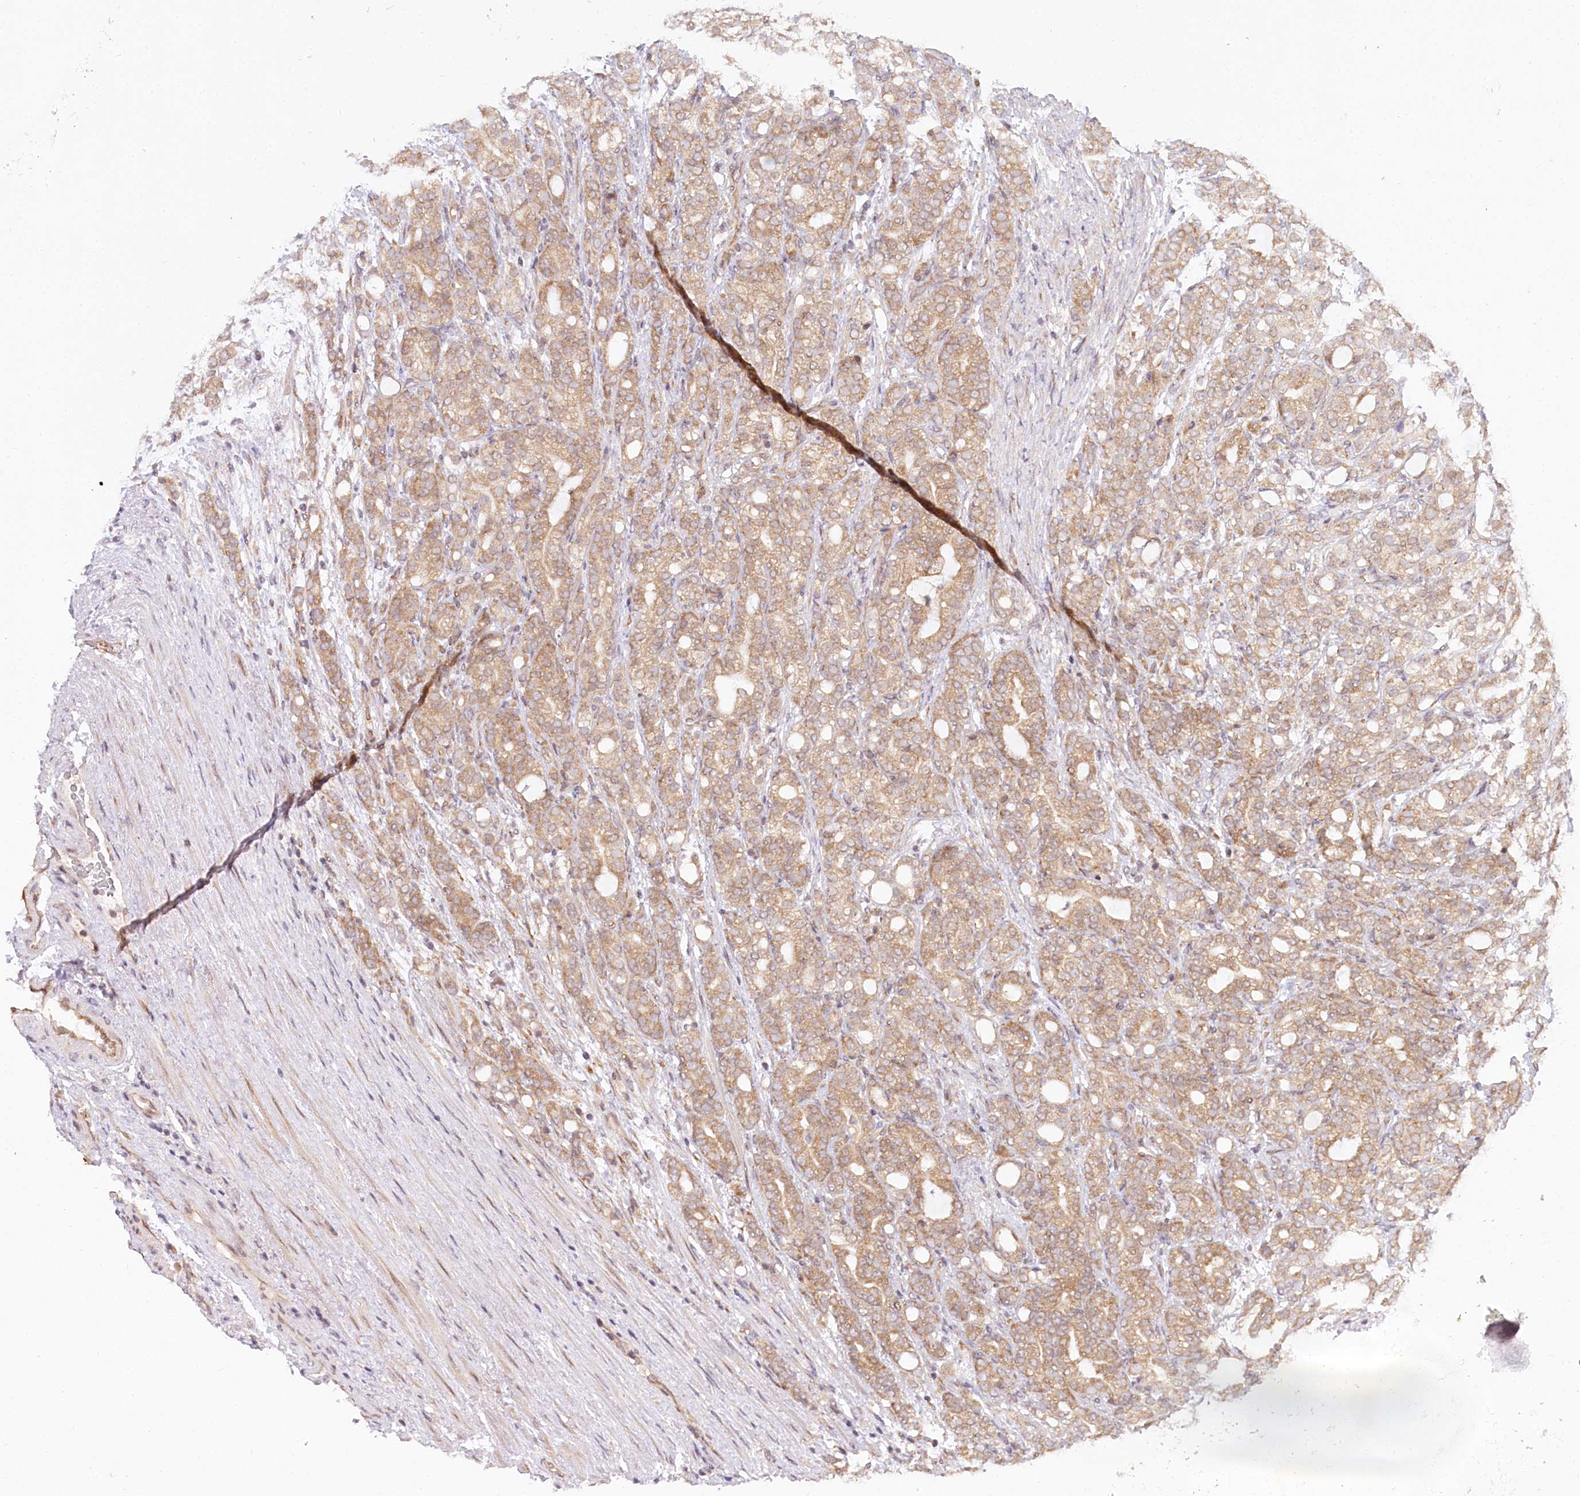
{"staining": {"intensity": "moderate", "quantity": "25%-75%", "location": "cytoplasmic/membranous"}, "tissue": "prostate cancer", "cell_type": "Tumor cells", "image_type": "cancer", "snomed": [{"axis": "morphology", "description": "Adenocarcinoma, High grade"}, {"axis": "topography", "description": "Prostate"}], "caption": "DAB immunohistochemical staining of prostate cancer exhibits moderate cytoplasmic/membranous protein expression in approximately 25%-75% of tumor cells.", "gene": "CEP70", "patient": {"sex": "male", "age": 57}}